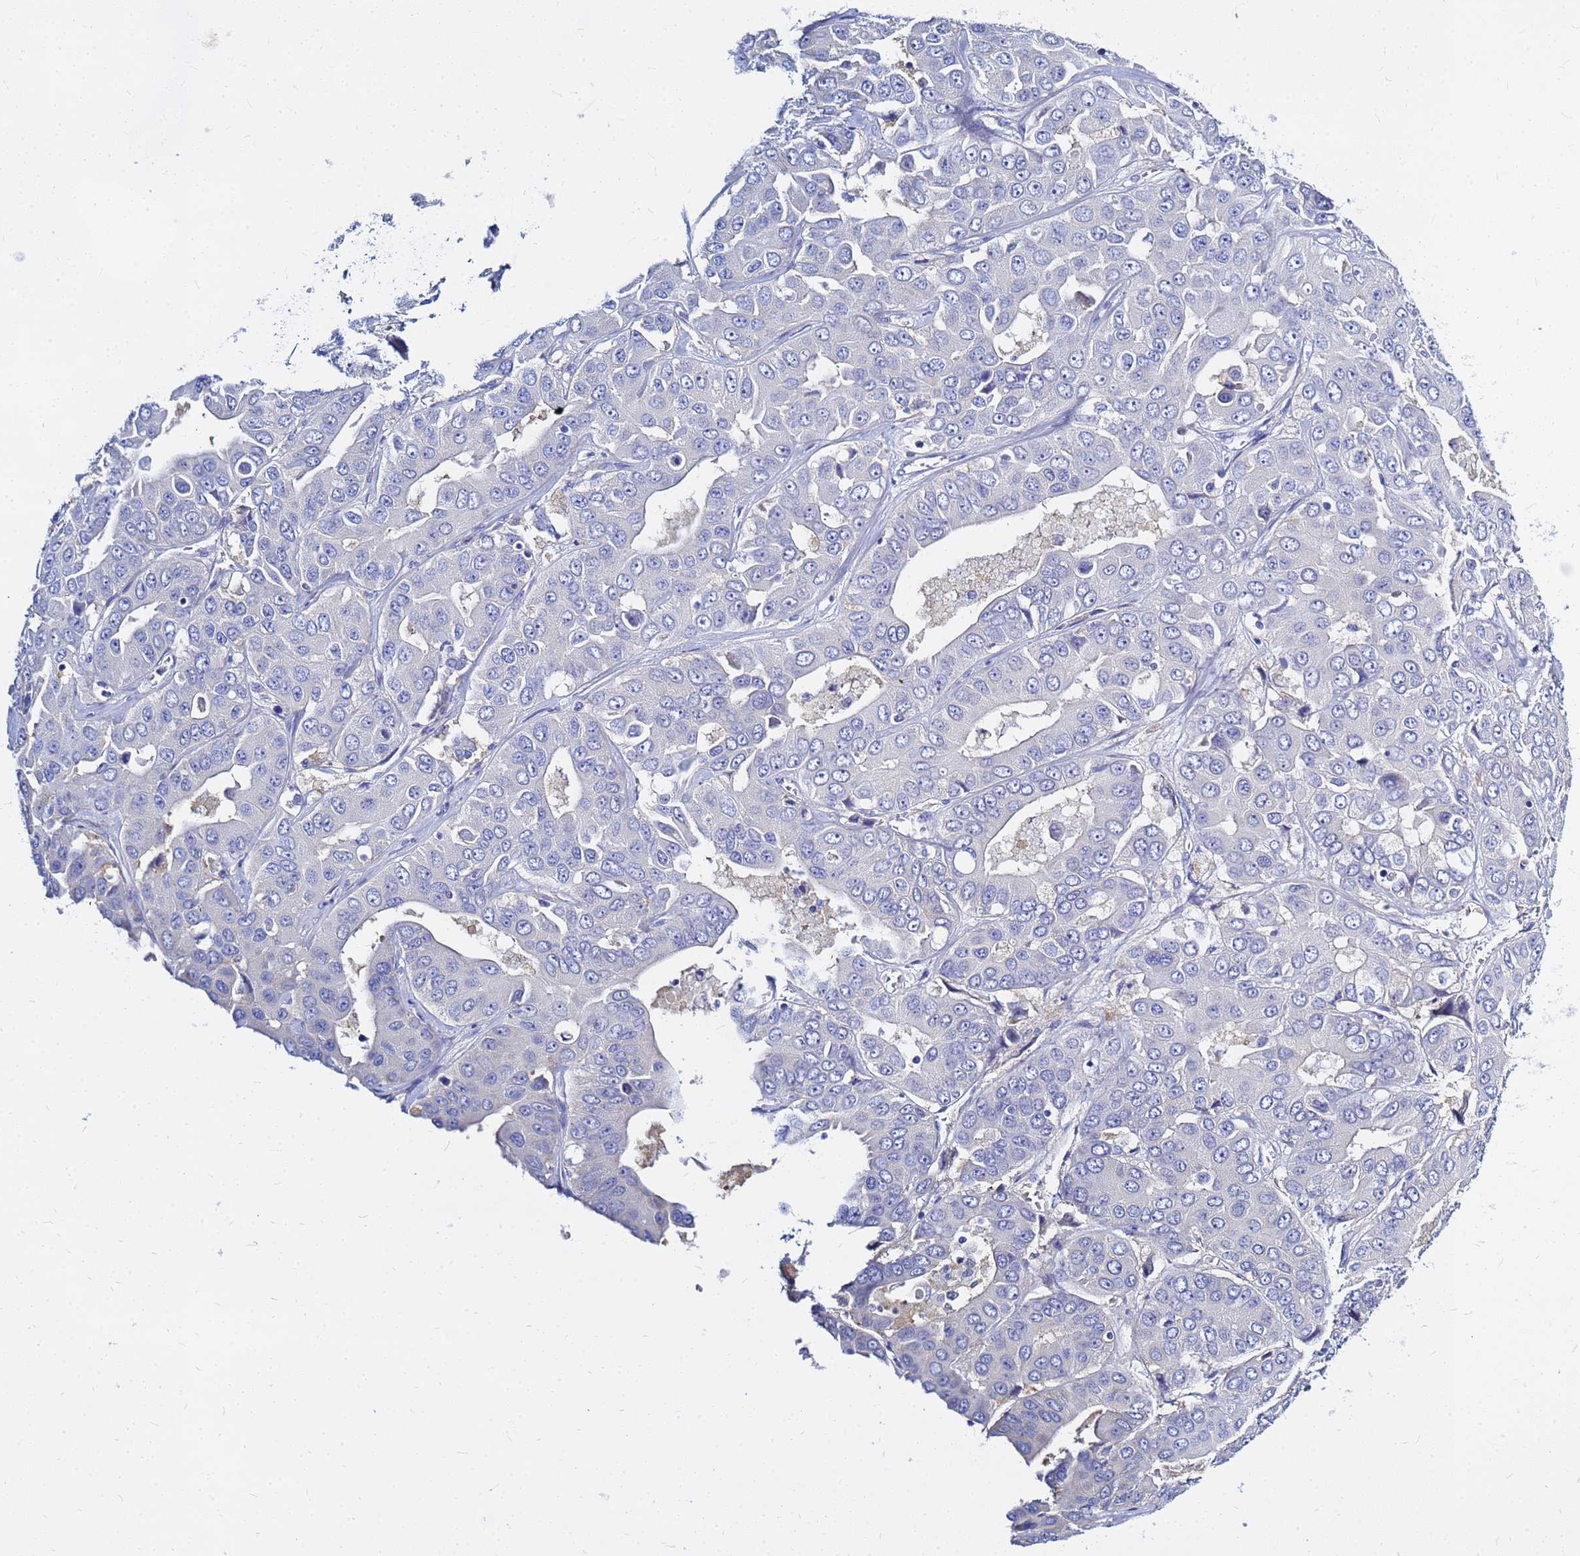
{"staining": {"intensity": "negative", "quantity": "none", "location": "none"}, "tissue": "liver cancer", "cell_type": "Tumor cells", "image_type": "cancer", "snomed": [{"axis": "morphology", "description": "Cholangiocarcinoma"}, {"axis": "topography", "description": "Liver"}], "caption": "This is a histopathology image of IHC staining of liver cholangiocarcinoma, which shows no expression in tumor cells. (DAB immunohistochemistry (IHC) visualized using brightfield microscopy, high magnification).", "gene": "ZNF552", "patient": {"sex": "female", "age": 52}}